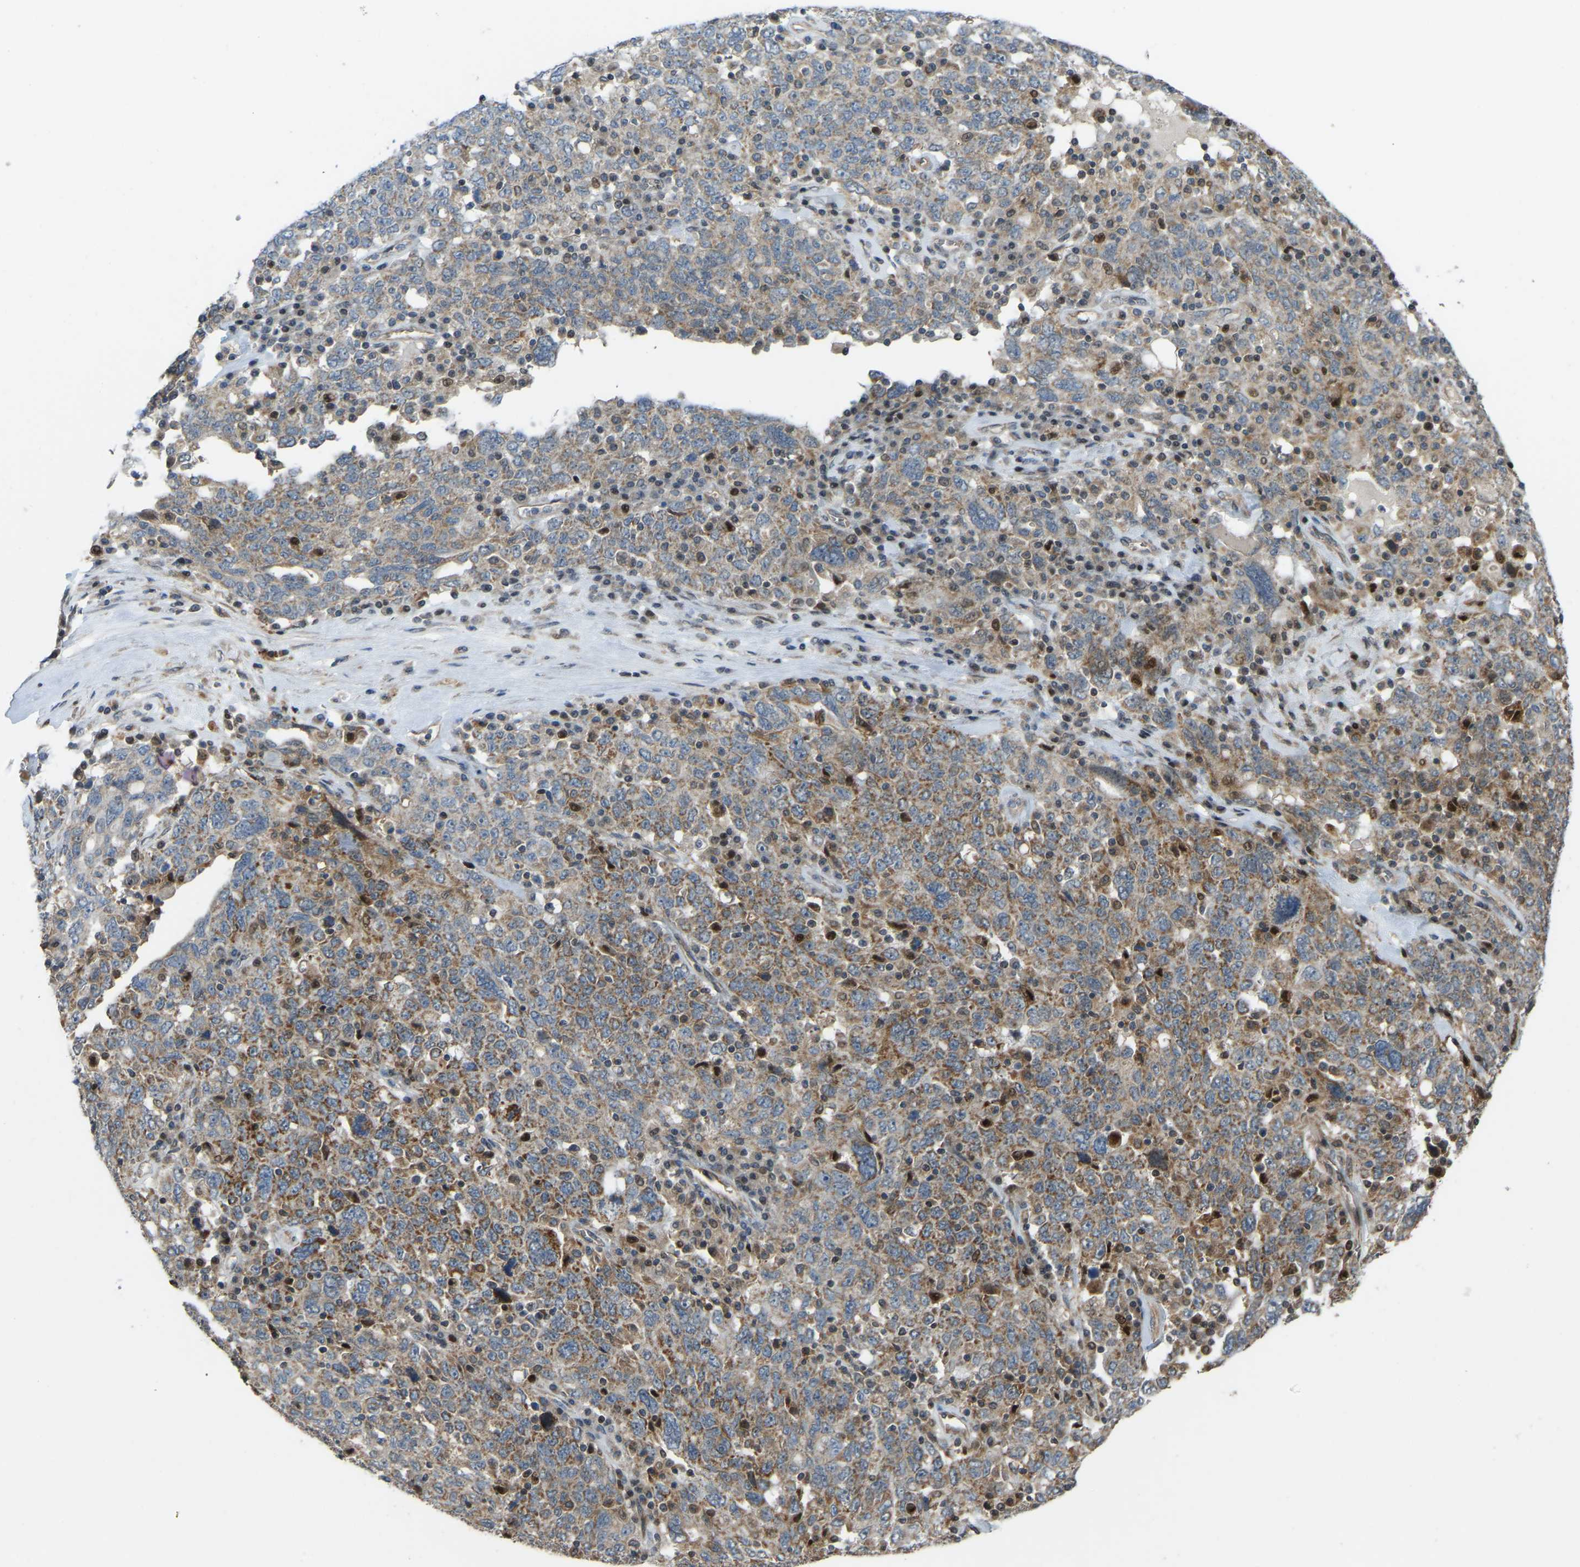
{"staining": {"intensity": "moderate", "quantity": ">75%", "location": "cytoplasmic/membranous"}, "tissue": "ovarian cancer", "cell_type": "Tumor cells", "image_type": "cancer", "snomed": [{"axis": "morphology", "description": "Carcinoma, endometroid"}, {"axis": "topography", "description": "Ovary"}], "caption": "Endometroid carcinoma (ovarian) stained for a protein (brown) shows moderate cytoplasmic/membranous positive expression in about >75% of tumor cells.", "gene": "C21orf91", "patient": {"sex": "female", "age": 62}}